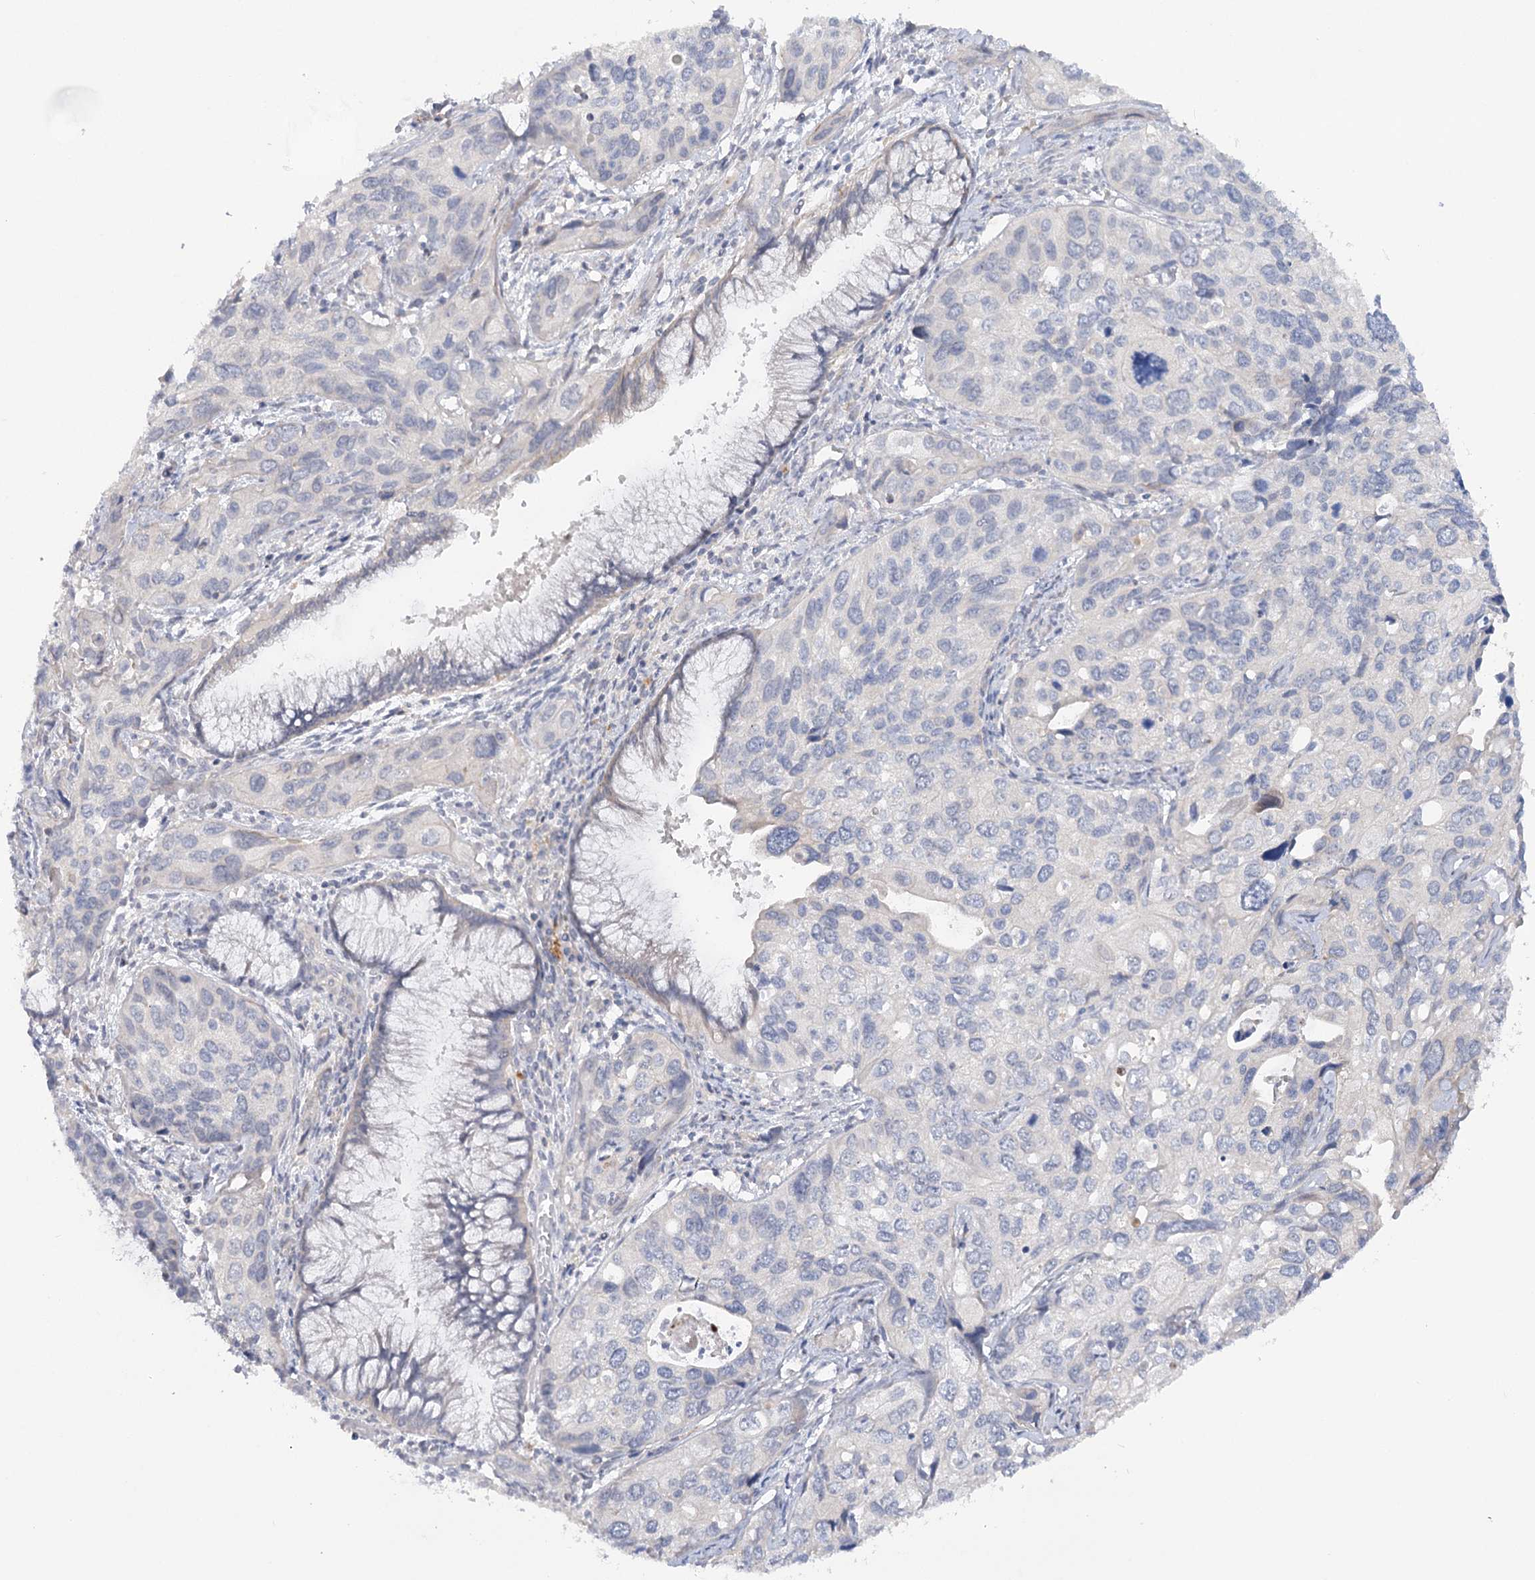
{"staining": {"intensity": "negative", "quantity": "none", "location": "none"}, "tissue": "cervical cancer", "cell_type": "Tumor cells", "image_type": "cancer", "snomed": [{"axis": "morphology", "description": "Squamous cell carcinoma, NOS"}, {"axis": "topography", "description": "Cervix"}], "caption": "A high-resolution photomicrograph shows immunohistochemistry (IHC) staining of cervical squamous cell carcinoma, which demonstrates no significant expression in tumor cells.", "gene": "SCN11A", "patient": {"sex": "female", "age": 55}}